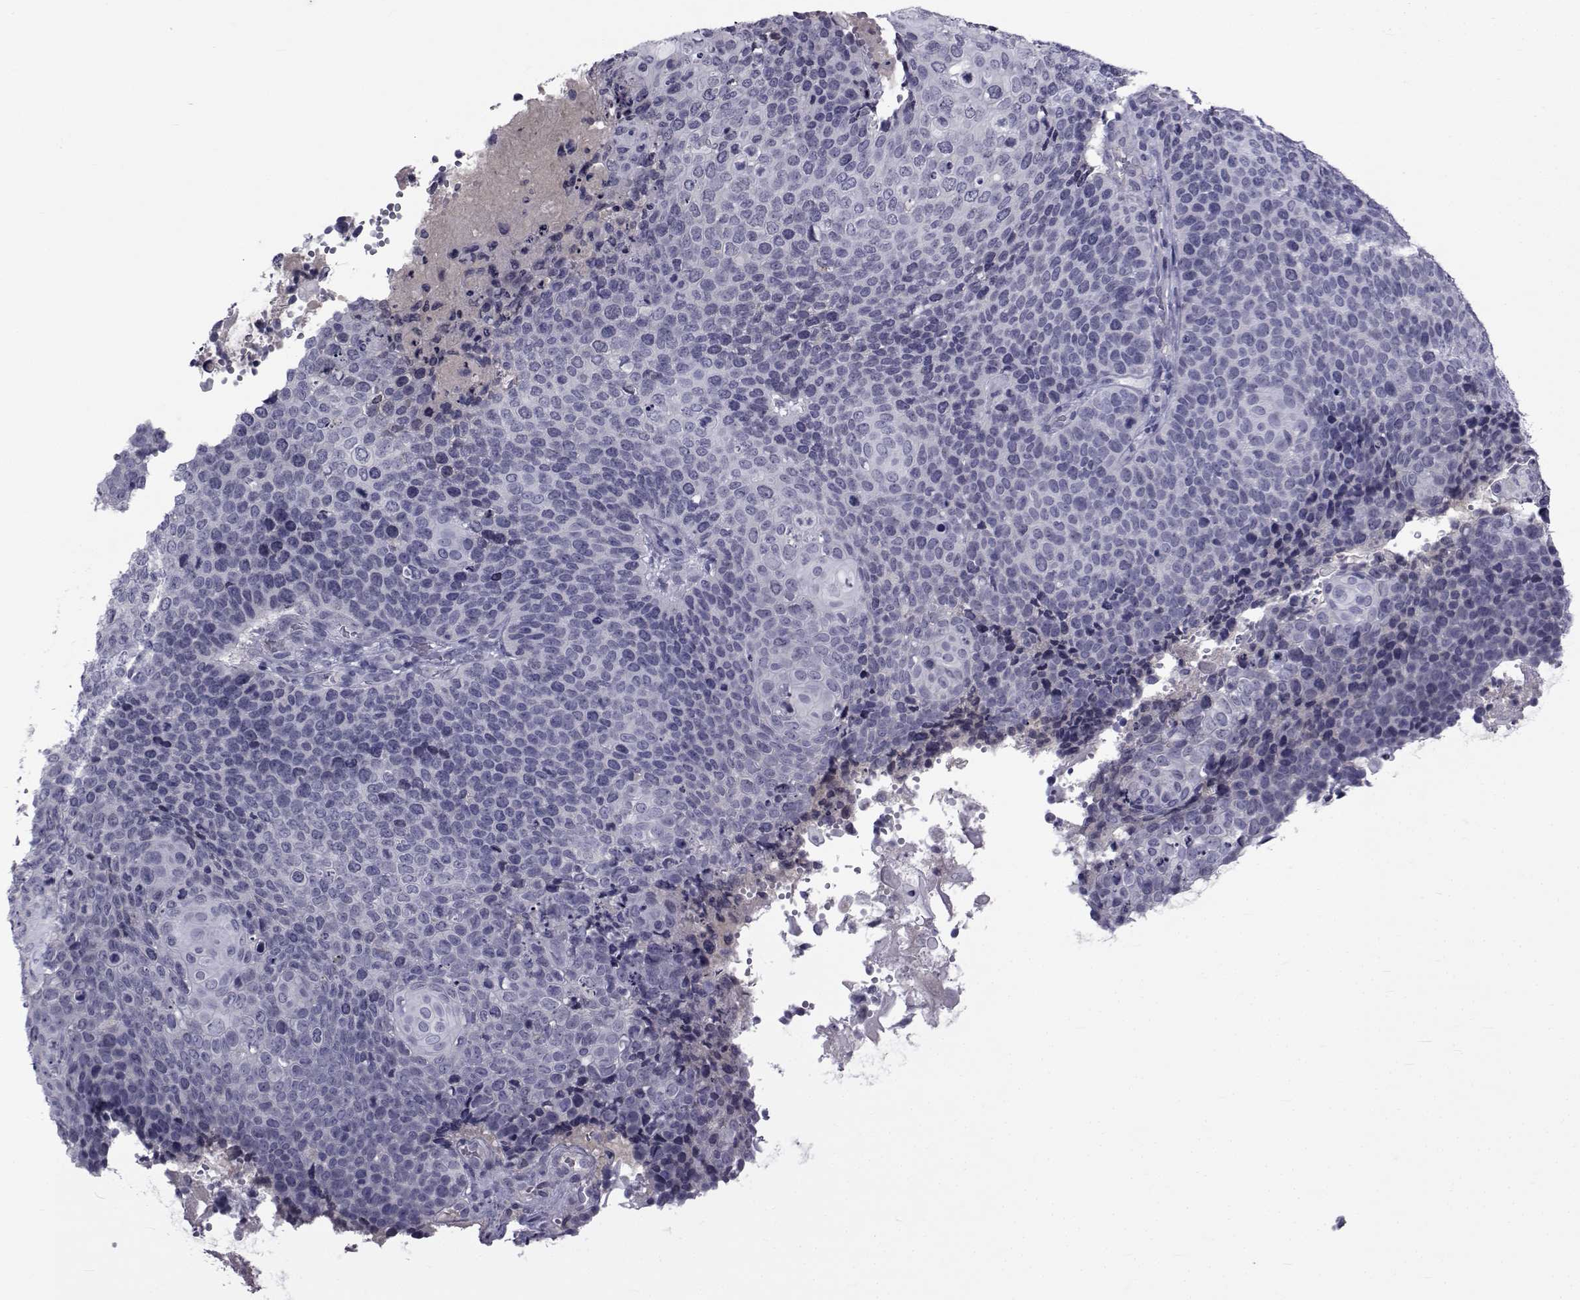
{"staining": {"intensity": "negative", "quantity": "none", "location": "none"}, "tissue": "cervical cancer", "cell_type": "Tumor cells", "image_type": "cancer", "snomed": [{"axis": "morphology", "description": "Squamous cell carcinoma, NOS"}, {"axis": "topography", "description": "Cervix"}], "caption": "The image reveals no significant expression in tumor cells of cervical cancer.", "gene": "PAX2", "patient": {"sex": "female", "age": 39}}